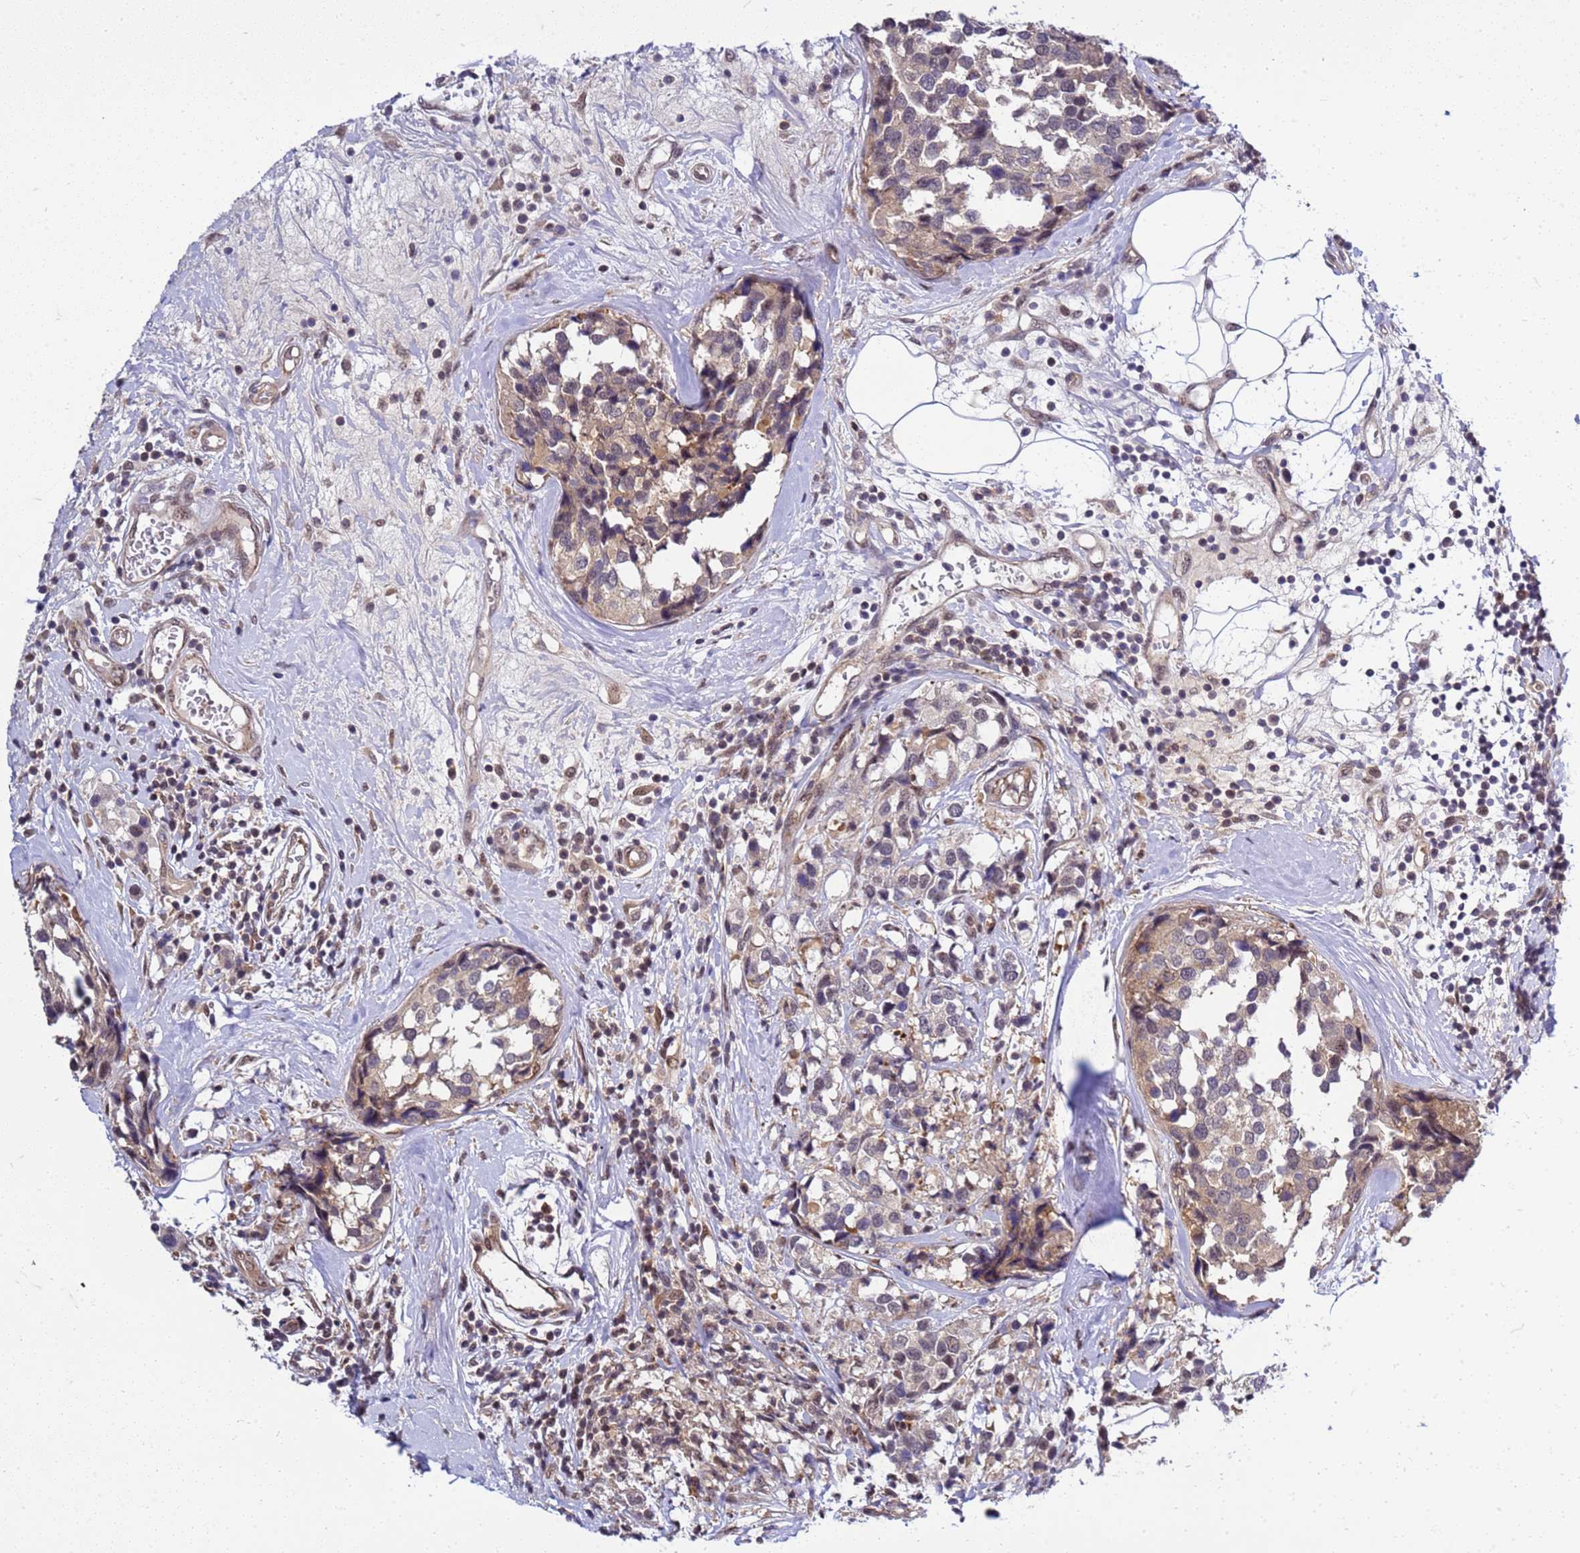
{"staining": {"intensity": "weak", "quantity": "25%-75%", "location": "cytoplasmic/membranous"}, "tissue": "breast cancer", "cell_type": "Tumor cells", "image_type": "cancer", "snomed": [{"axis": "morphology", "description": "Lobular carcinoma"}, {"axis": "topography", "description": "Breast"}], "caption": "Protein staining by immunohistochemistry (IHC) reveals weak cytoplasmic/membranous positivity in approximately 25%-75% of tumor cells in breast lobular carcinoma.", "gene": "GEN1", "patient": {"sex": "female", "age": 59}}